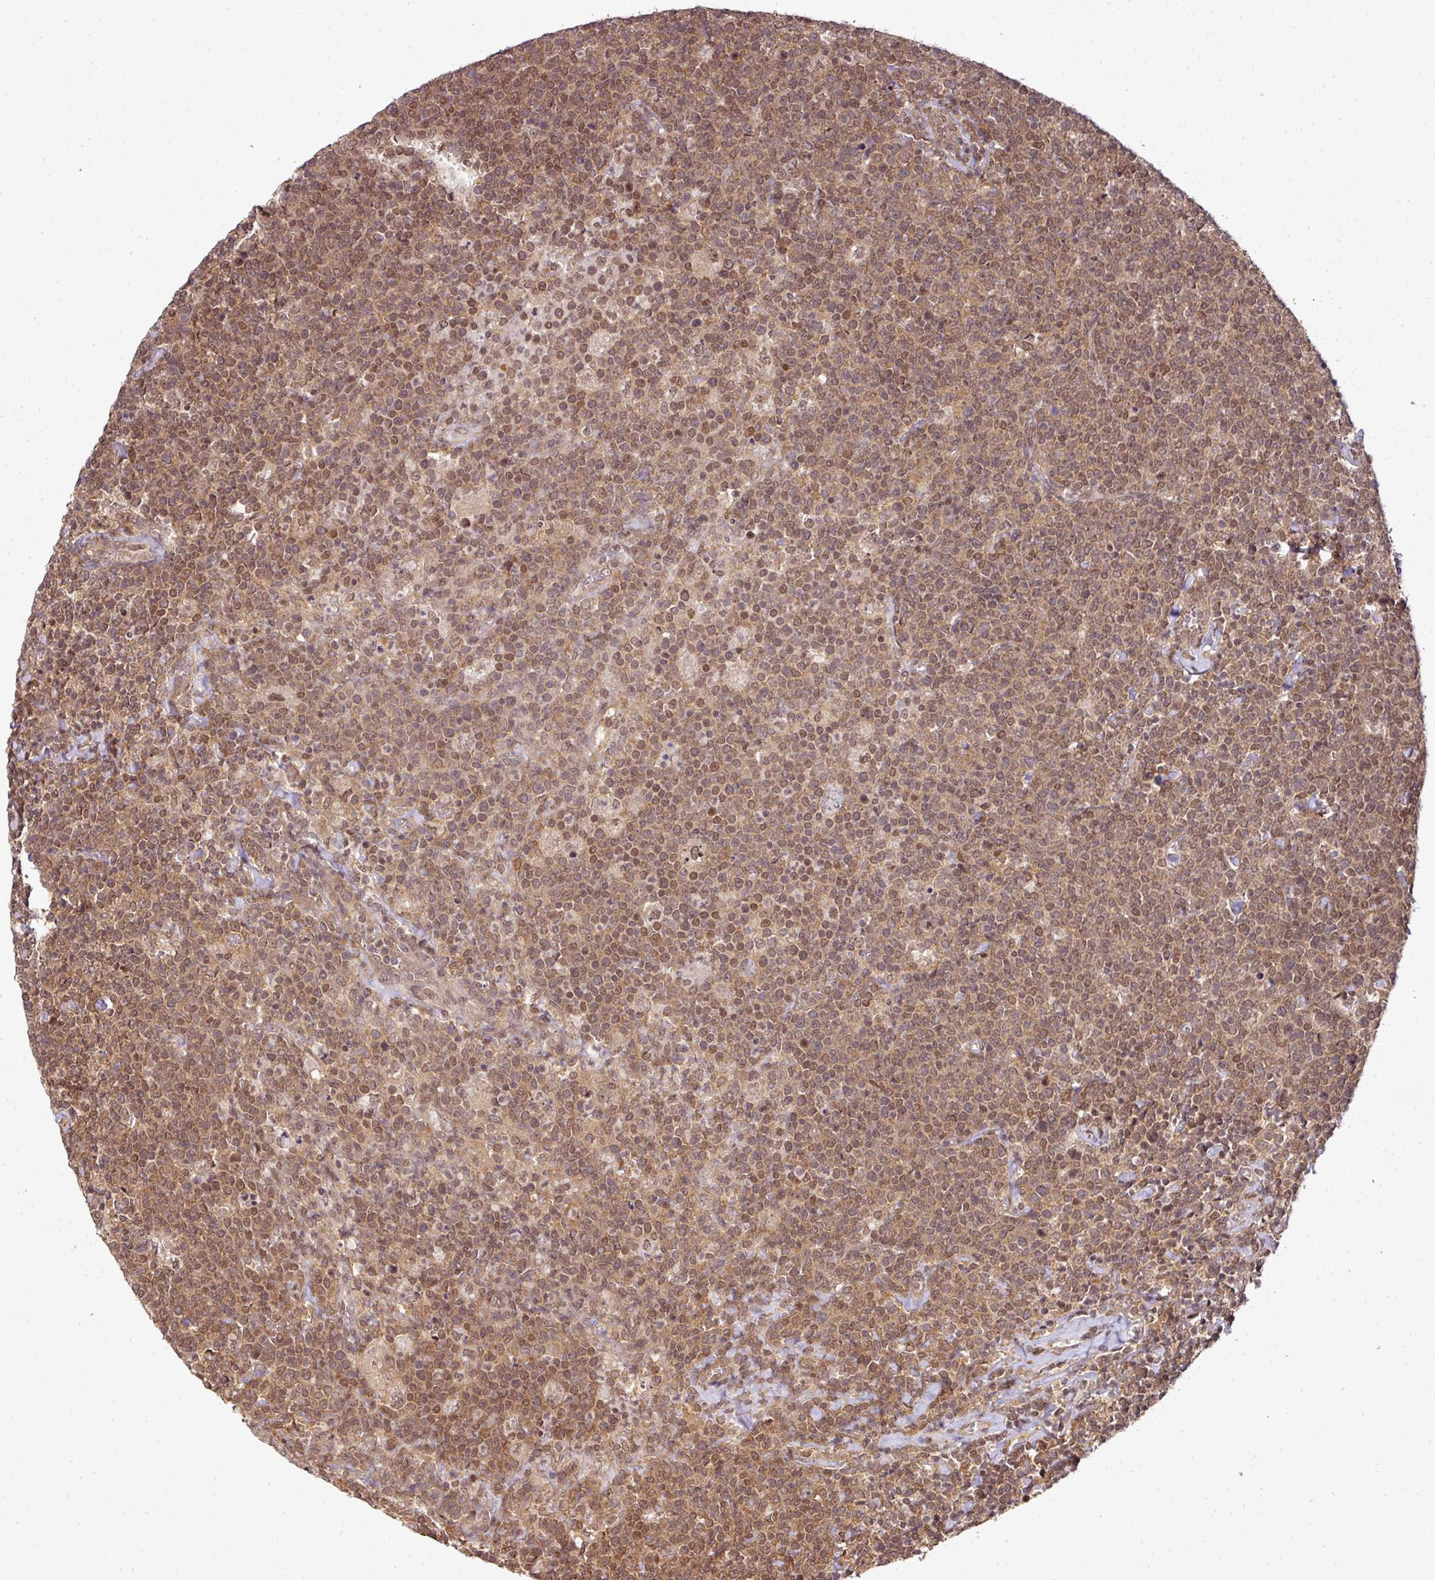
{"staining": {"intensity": "moderate", "quantity": ">75%", "location": "cytoplasmic/membranous,nuclear"}, "tissue": "lymphoma", "cell_type": "Tumor cells", "image_type": "cancer", "snomed": [{"axis": "morphology", "description": "Malignant lymphoma, non-Hodgkin's type, High grade"}, {"axis": "topography", "description": "Lymph node"}], "caption": "Brown immunohistochemical staining in human lymphoma demonstrates moderate cytoplasmic/membranous and nuclear staining in about >75% of tumor cells. (Brightfield microscopy of DAB IHC at high magnification).", "gene": "ANKRD18A", "patient": {"sex": "male", "age": 61}}